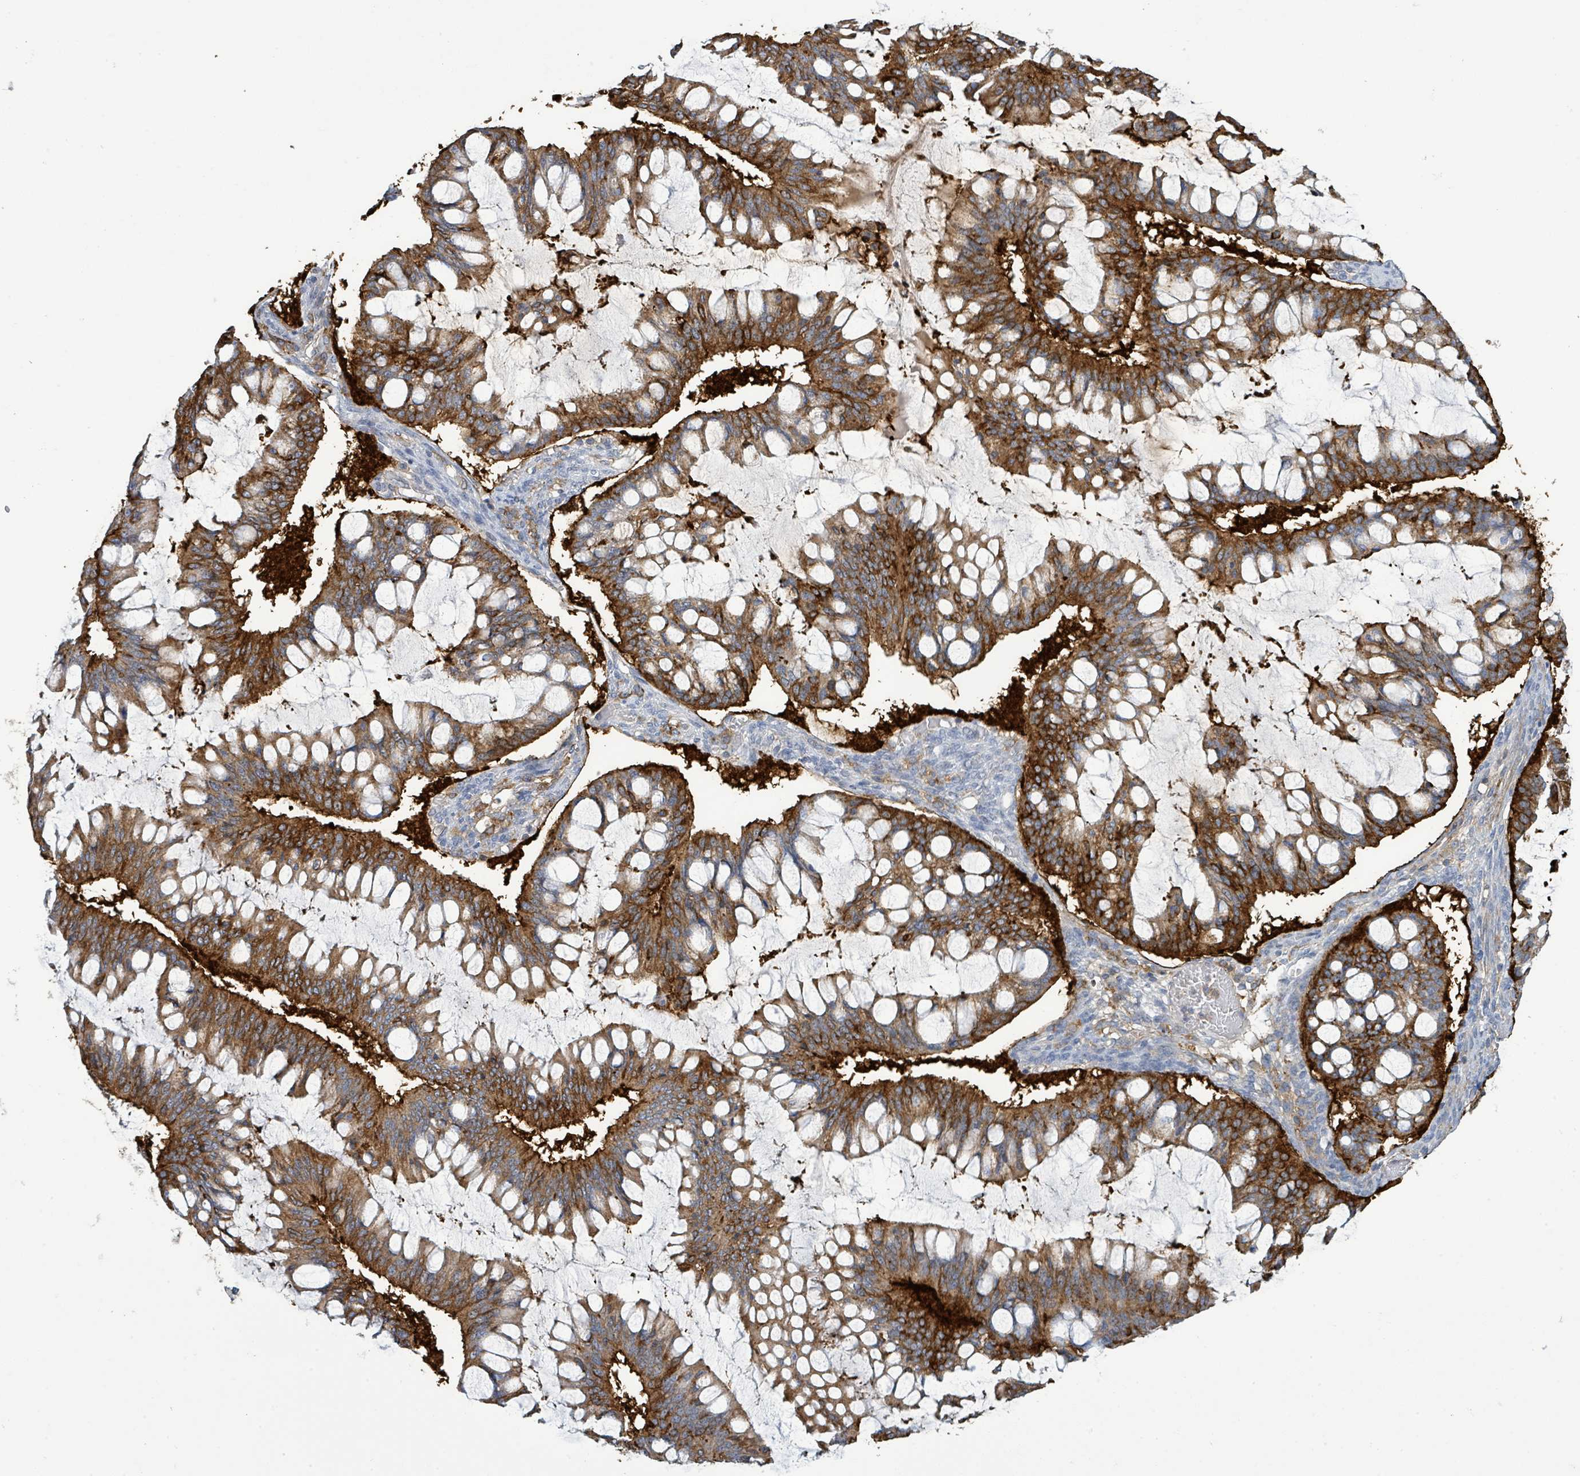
{"staining": {"intensity": "strong", "quantity": ">75%", "location": "cytoplasmic/membranous"}, "tissue": "ovarian cancer", "cell_type": "Tumor cells", "image_type": "cancer", "snomed": [{"axis": "morphology", "description": "Cystadenocarcinoma, mucinous, NOS"}, {"axis": "topography", "description": "Ovary"}], "caption": "Immunohistochemical staining of ovarian mucinous cystadenocarcinoma reveals strong cytoplasmic/membranous protein expression in about >75% of tumor cells.", "gene": "EGFL7", "patient": {"sex": "female", "age": 73}}